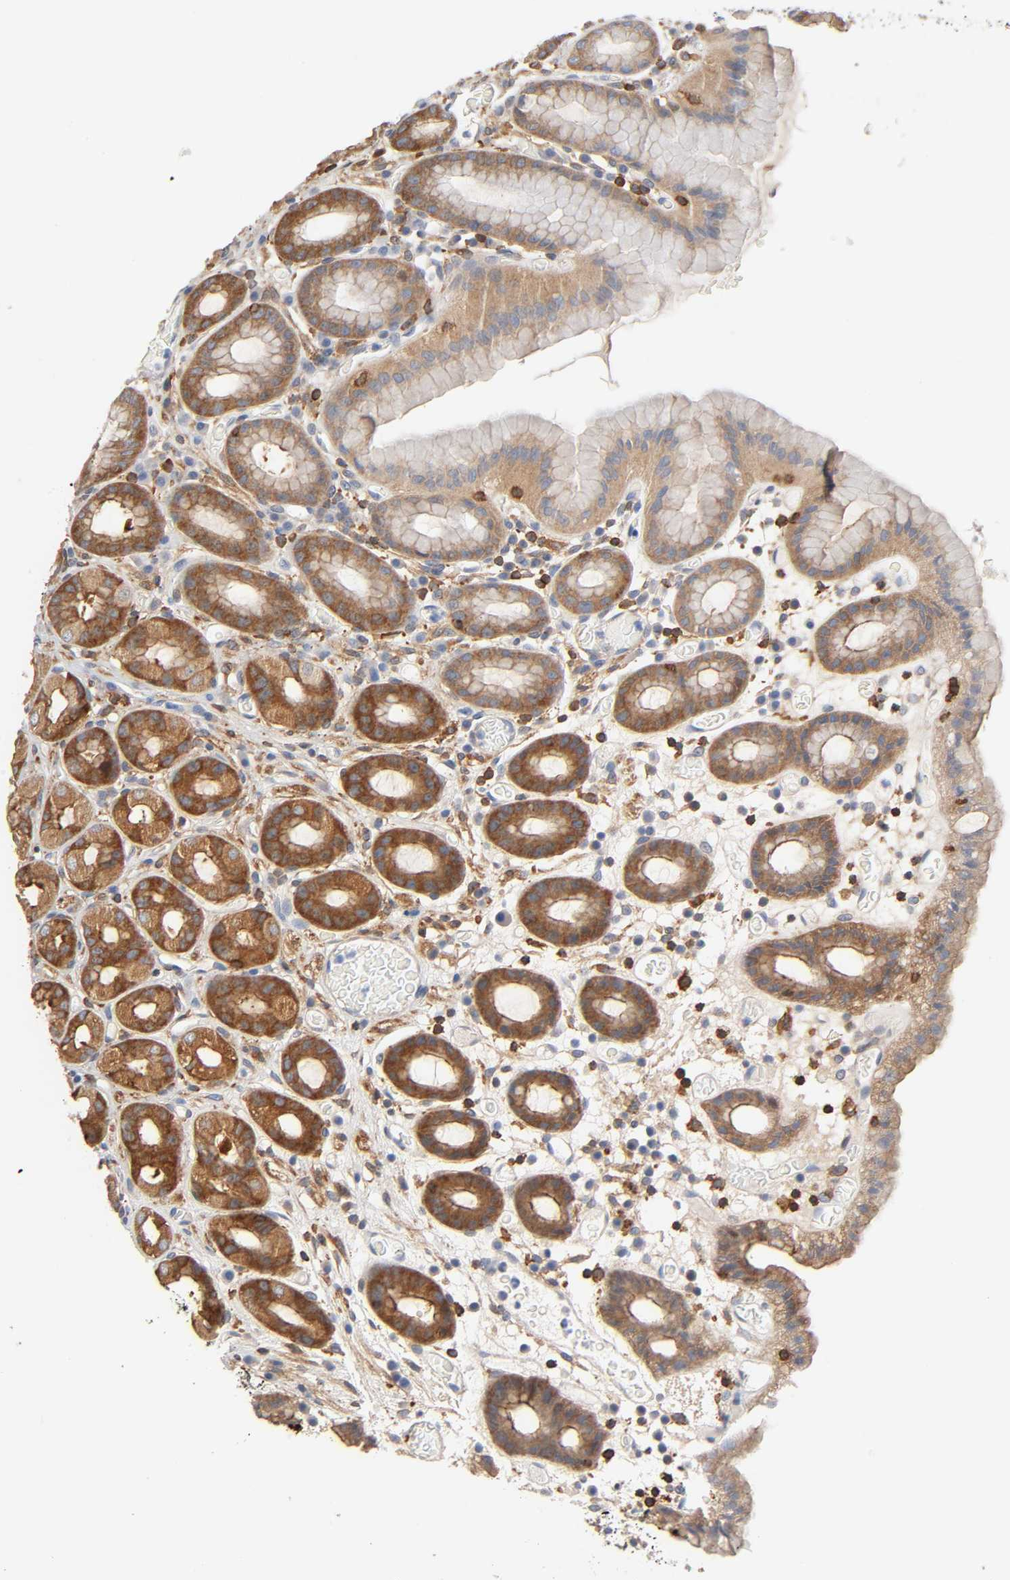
{"staining": {"intensity": "strong", "quantity": ">75%", "location": "cytoplasmic/membranous"}, "tissue": "stomach", "cell_type": "Glandular cells", "image_type": "normal", "snomed": [{"axis": "morphology", "description": "Normal tissue, NOS"}, {"axis": "topography", "description": "Stomach, upper"}], "caption": "Immunohistochemistry staining of normal stomach, which reveals high levels of strong cytoplasmic/membranous expression in approximately >75% of glandular cells indicating strong cytoplasmic/membranous protein staining. The staining was performed using DAB (3,3'-diaminobenzidine) (brown) for protein detection and nuclei were counterstained in hematoxylin (blue).", "gene": "BIN1", "patient": {"sex": "male", "age": 68}}